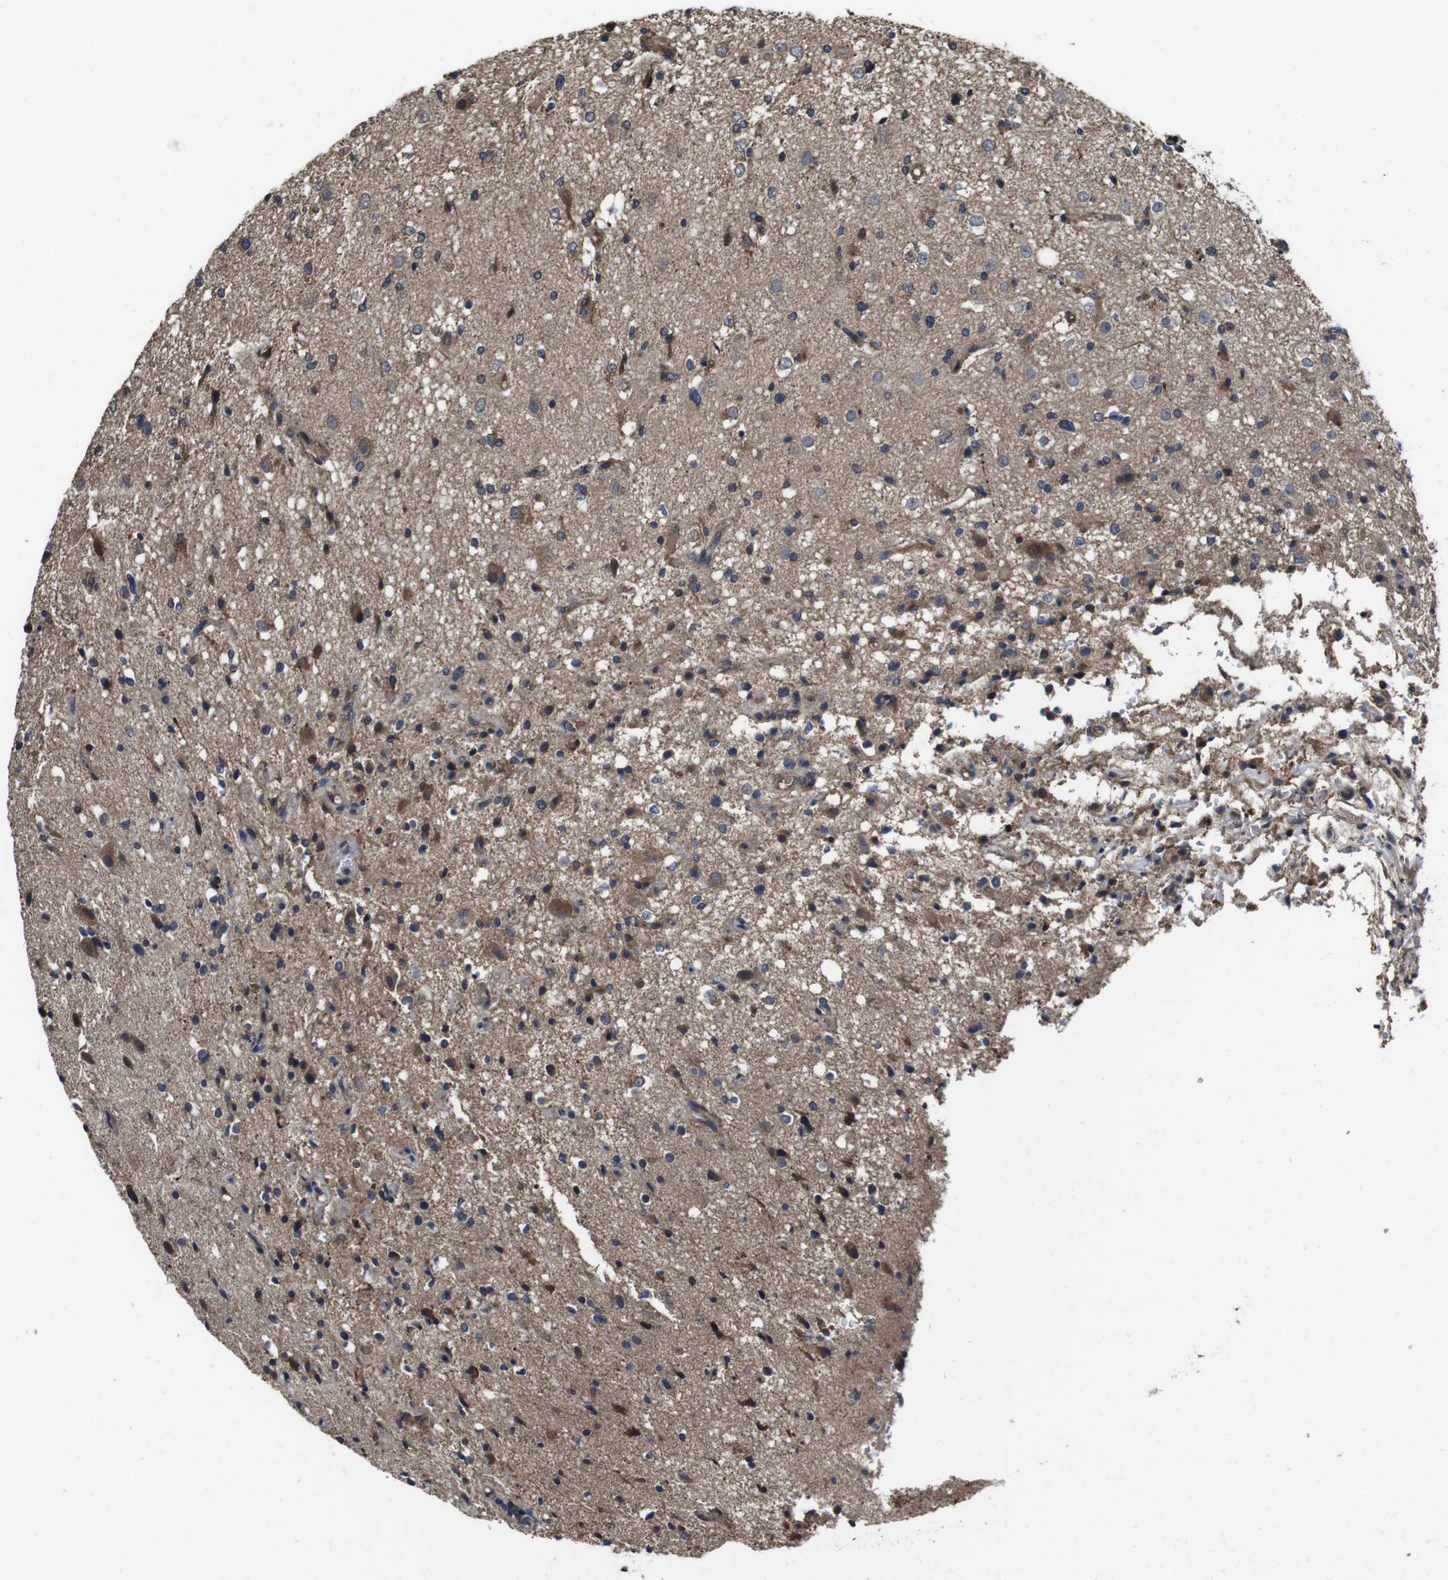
{"staining": {"intensity": "moderate", "quantity": "25%-75%", "location": "cytoplasmic/membranous"}, "tissue": "glioma", "cell_type": "Tumor cells", "image_type": "cancer", "snomed": [{"axis": "morphology", "description": "Glioma, malignant, High grade"}, {"axis": "topography", "description": "Brain"}], "caption": "Immunohistochemical staining of malignant high-grade glioma demonstrates medium levels of moderate cytoplasmic/membranous positivity in about 25%-75% of tumor cells.", "gene": "CXCL11", "patient": {"sex": "male", "age": 33}}